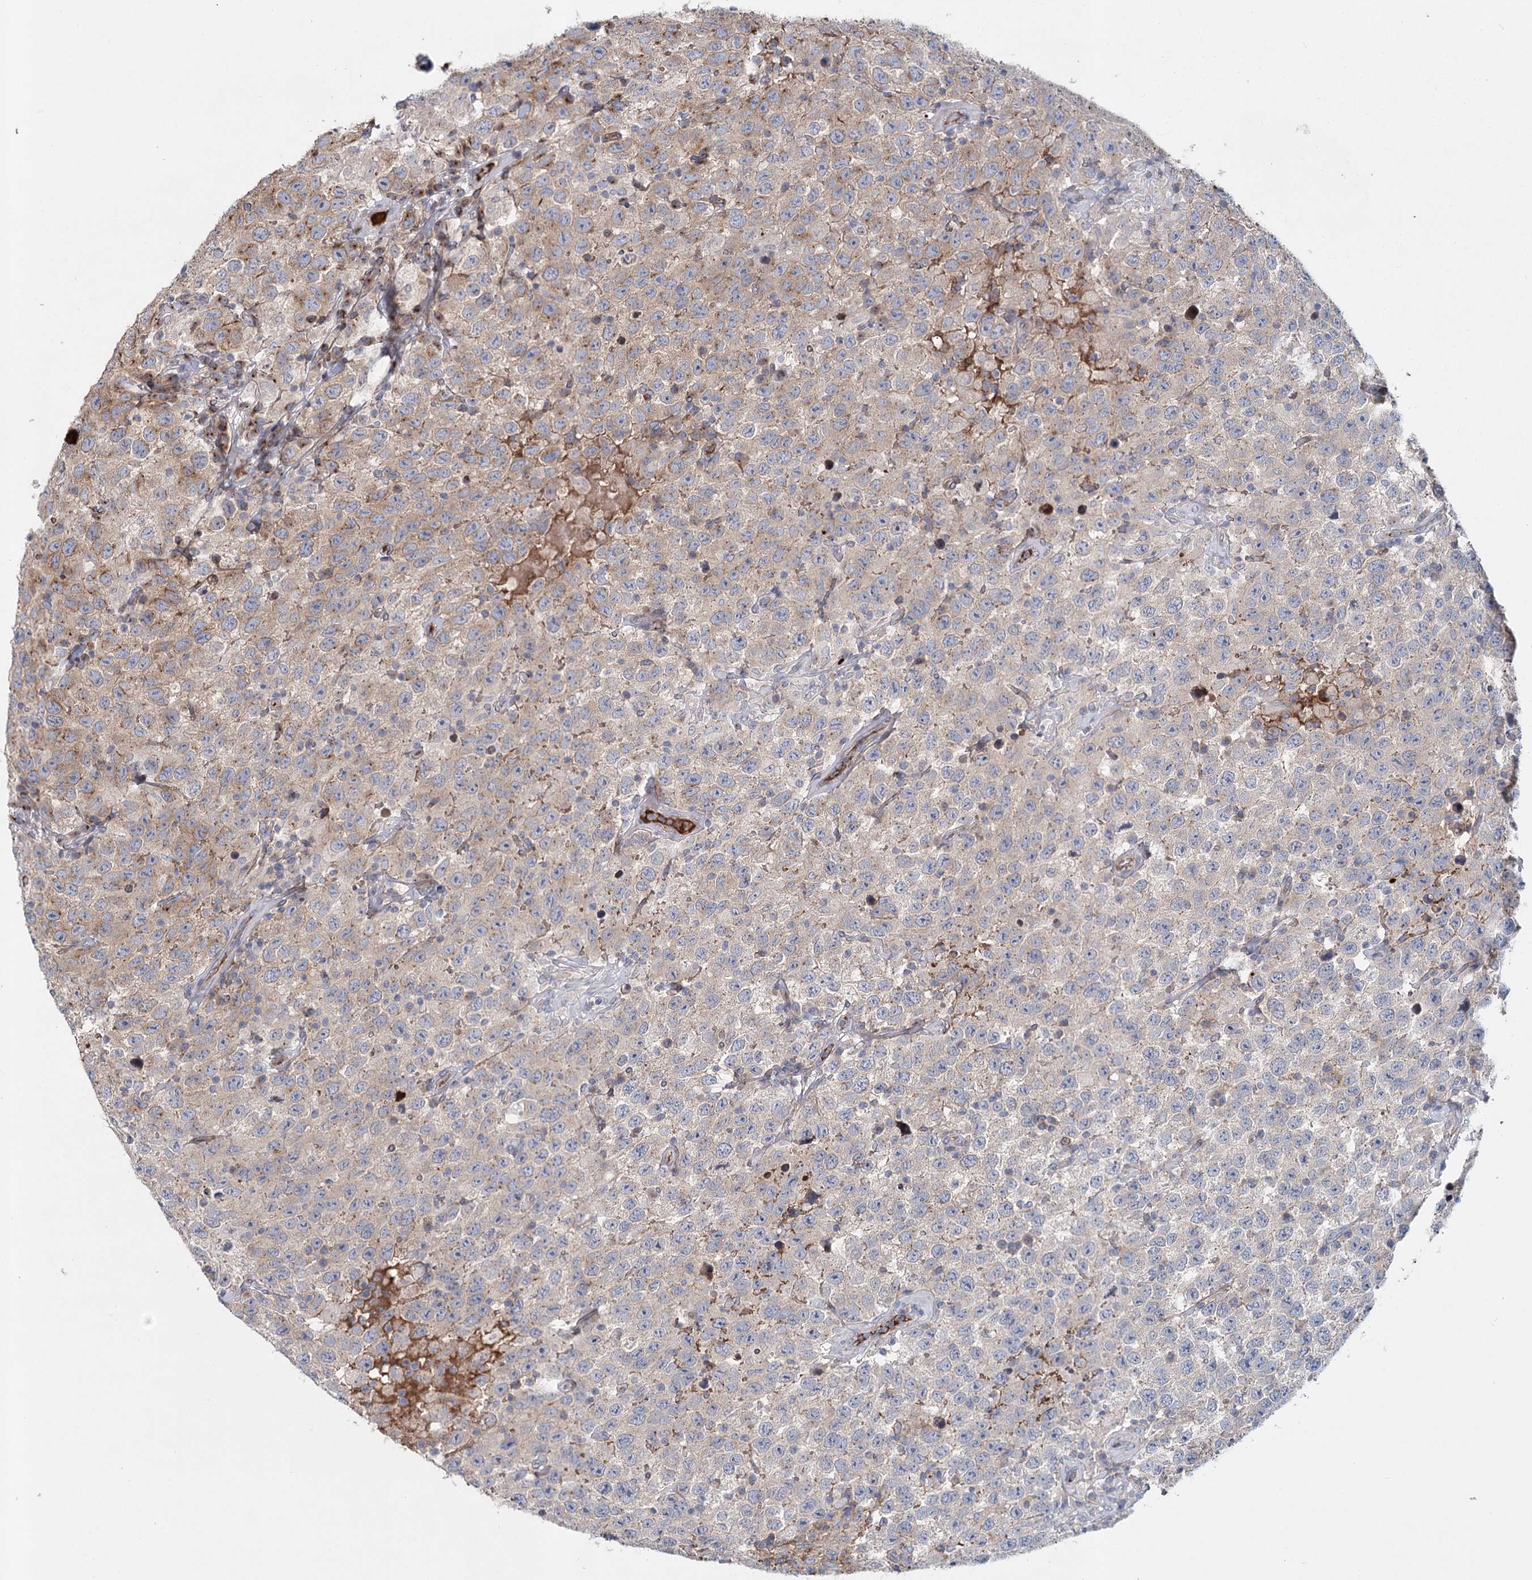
{"staining": {"intensity": "weak", "quantity": "<25%", "location": "cytoplasmic/membranous"}, "tissue": "testis cancer", "cell_type": "Tumor cells", "image_type": "cancer", "snomed": [{"axis": "morphology", "description": "Seminoma, NOS"}, {"axis": "topography", "description": "Testis"}], "caption": "Micrograph shows no significant protein expression in tumor cells of seminoma (testis). (Stains: DAB IHC with hematoxylin counter stain, Microscopy: brightfield microscopy at high magnification).", "gene": "ALKBH8", "patient": {"sex": "male", "age": 41}}